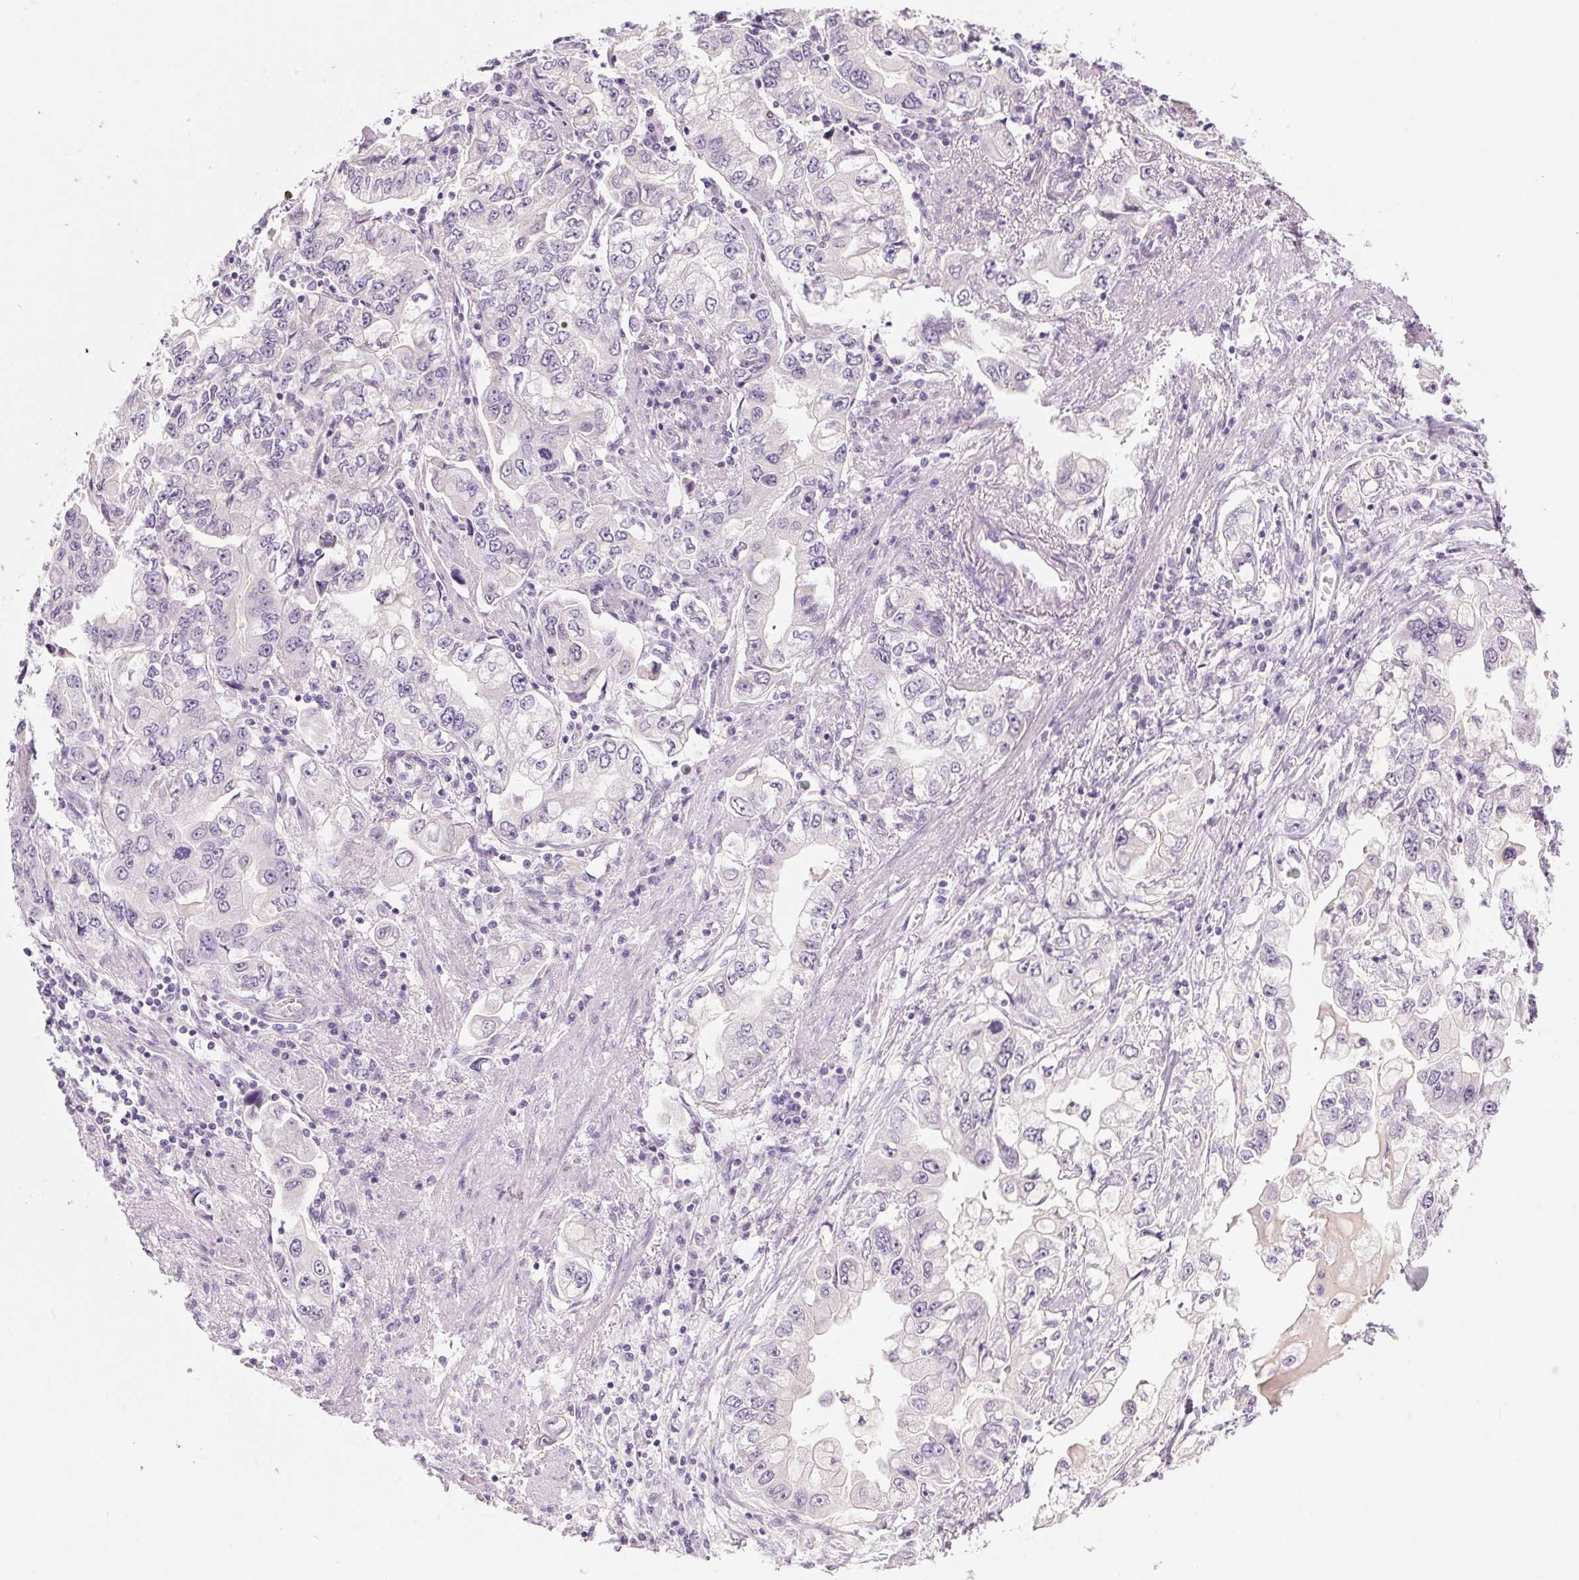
{"staining": {"intensity": "negative", "quantity": "none", "location": "none"}, "tissue": "stomach cancer", "cell_type": "Tumor cells", "image_type": "cancer", "snomed": [{"axis": "morphology", "description": "Adenocarcinoma, NOS"}, {"axis": "topography", "description": "Stomach, lower"}], "caption": "This is an immunohistochemistry (IHC) micrograph of stomach adenocarcinoma. There is no positivity in tumor cells.", "gene": "RPTN", "patient": {"sex": "female", "age": 93}}